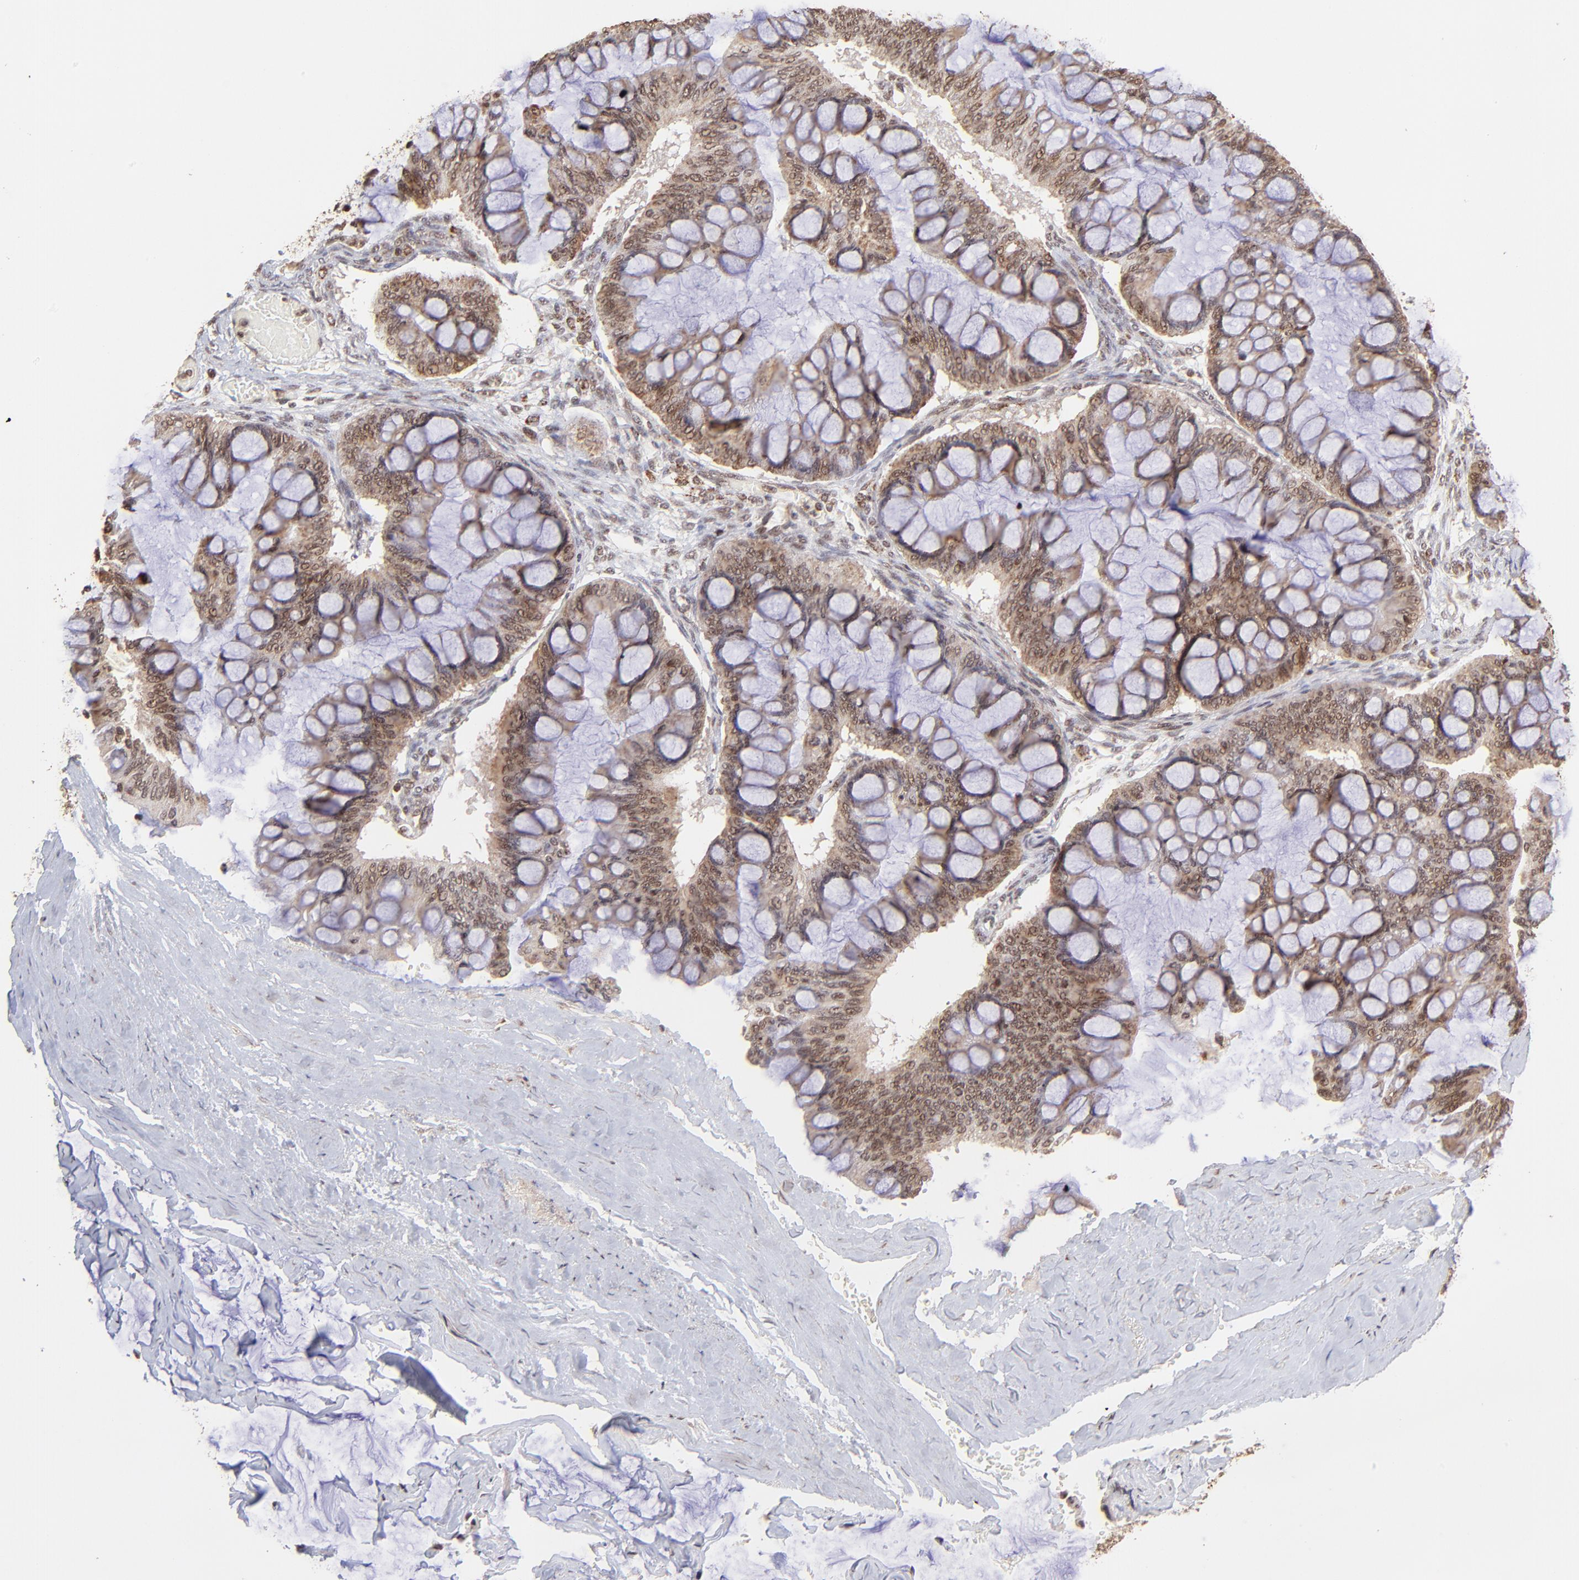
{"staining": {"intensity": "strong", "quantity": ">75%", "location": "cytoplasmic/membranous"}, "tissue": "ovarian cancer", "cell_type": "Tumor cells", "image_type": "cancer", "snomed": [{"axis": "morphology", "description": "Cystadenocarcinoma, mucinous, NOS"}, {"axis": "topography", "description": "Ovary"}], "caption": "Immunohistochemistry (IHC) image of neoplastic tissue: human ovarian cancer (mucinous cystadenocarcinoma) stained using IHC shows high levels of strong protein expression localized specifically in the cytoplasmic/membranous of tumor cells, appearing as a cytoplasmic/membranous brown color.", "gene": "MED15", "patient": {"sex": "female", "age": 73}}